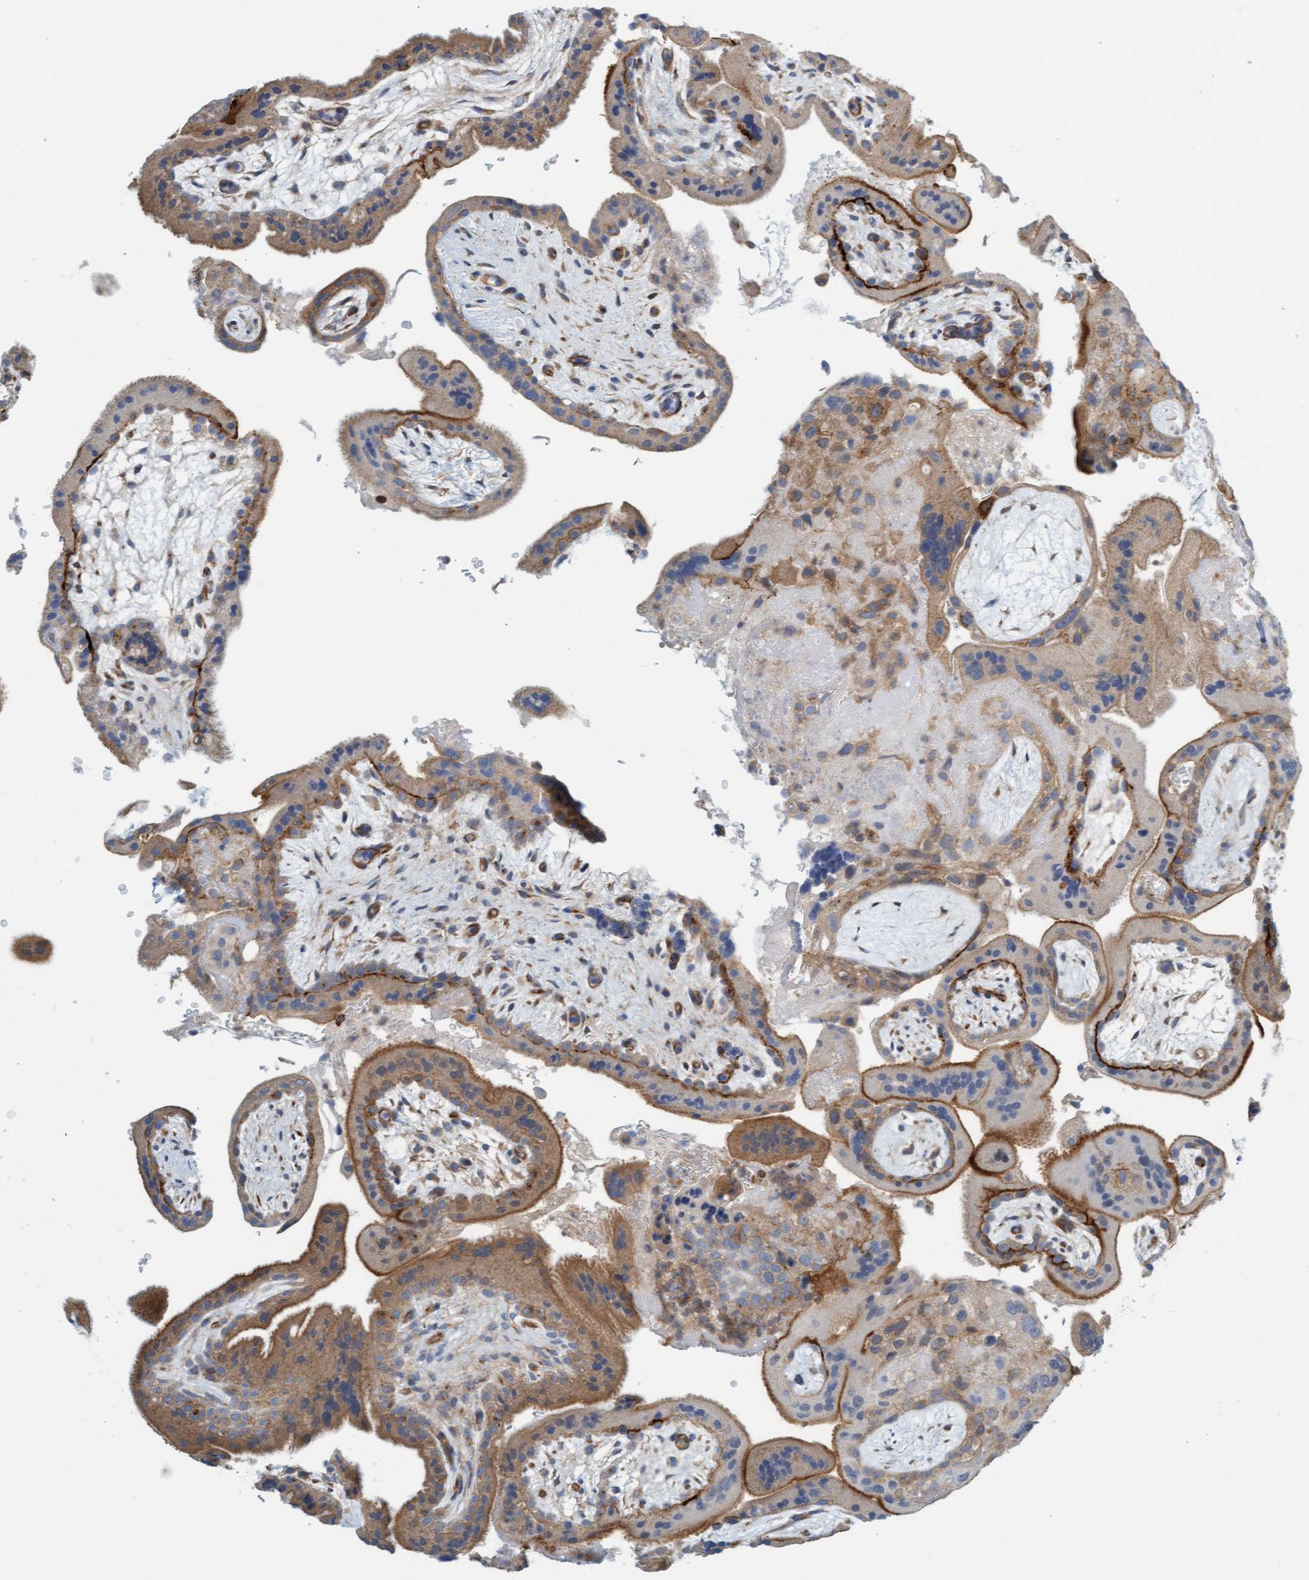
{"staining": {"intensity": "moderate", "quantity": ">75%", "location": "cytoplasmic/membranous"}, "tissue": "placenta", "cell_type": "Decidual cells", "image_type": "normal", "snomed": [{"axis": "morphology", "description": "Normal tissue, NOS"}, {"axis": "topography", "description": "Placenta"}], "caption": "Immunohistochemistry of unremarkable placenta displays medium levels of moderate cytoplasmic/membranous expression in about >75% of decidual cells. Ihc stains the protein of interest in brown and the nuclei are stained blue.", "gene": "PRKD2", "patient": {"sex": "female", "age": 35}}